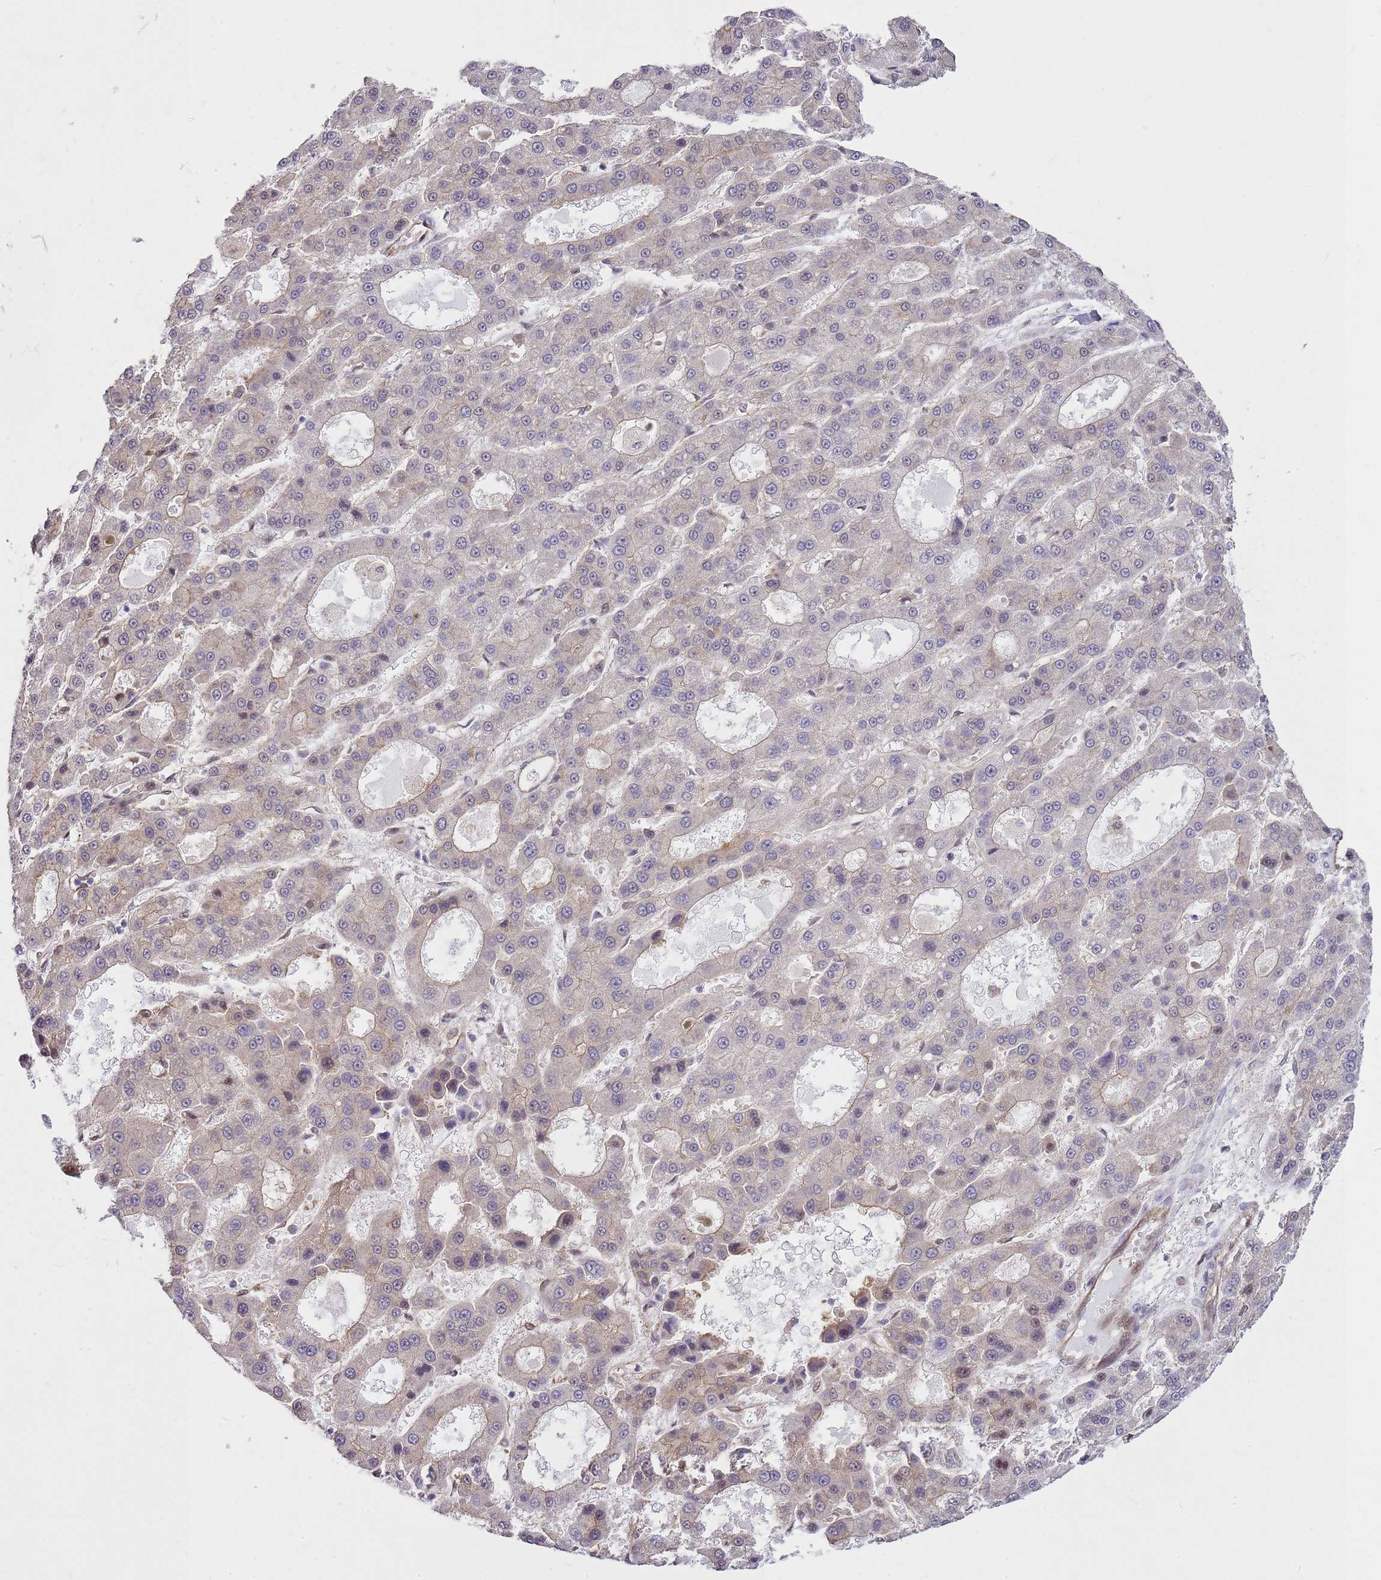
{"staining": {"intensity": "negative", "quantity": "none", "location": "none"}, "tissue": "liver cancer", "cell_type": "Tumor cells", "image_type": "cancer", "snomed": [{"axis": "morphology", "description": "Carcinoma, Hepatocellular, NOS"}, {"axis": "topography", "description": "Liver"}], "caption": "Immunohistochemistry (IHC) photomicrograph of neoplastic tissue: liver cancer (hepatocellular carcinoma) stained with DAB (3,3'-diaminobenzidine) displays no significant protein positivity in tumor cells. The staining is performed using DAB (3,3'-diaminobenzidine) brown chromogen with nuclei counter-stained in using hematoxylin.", "gene": "YWHAE", "patient": {"sex": "male", "age": 70}}